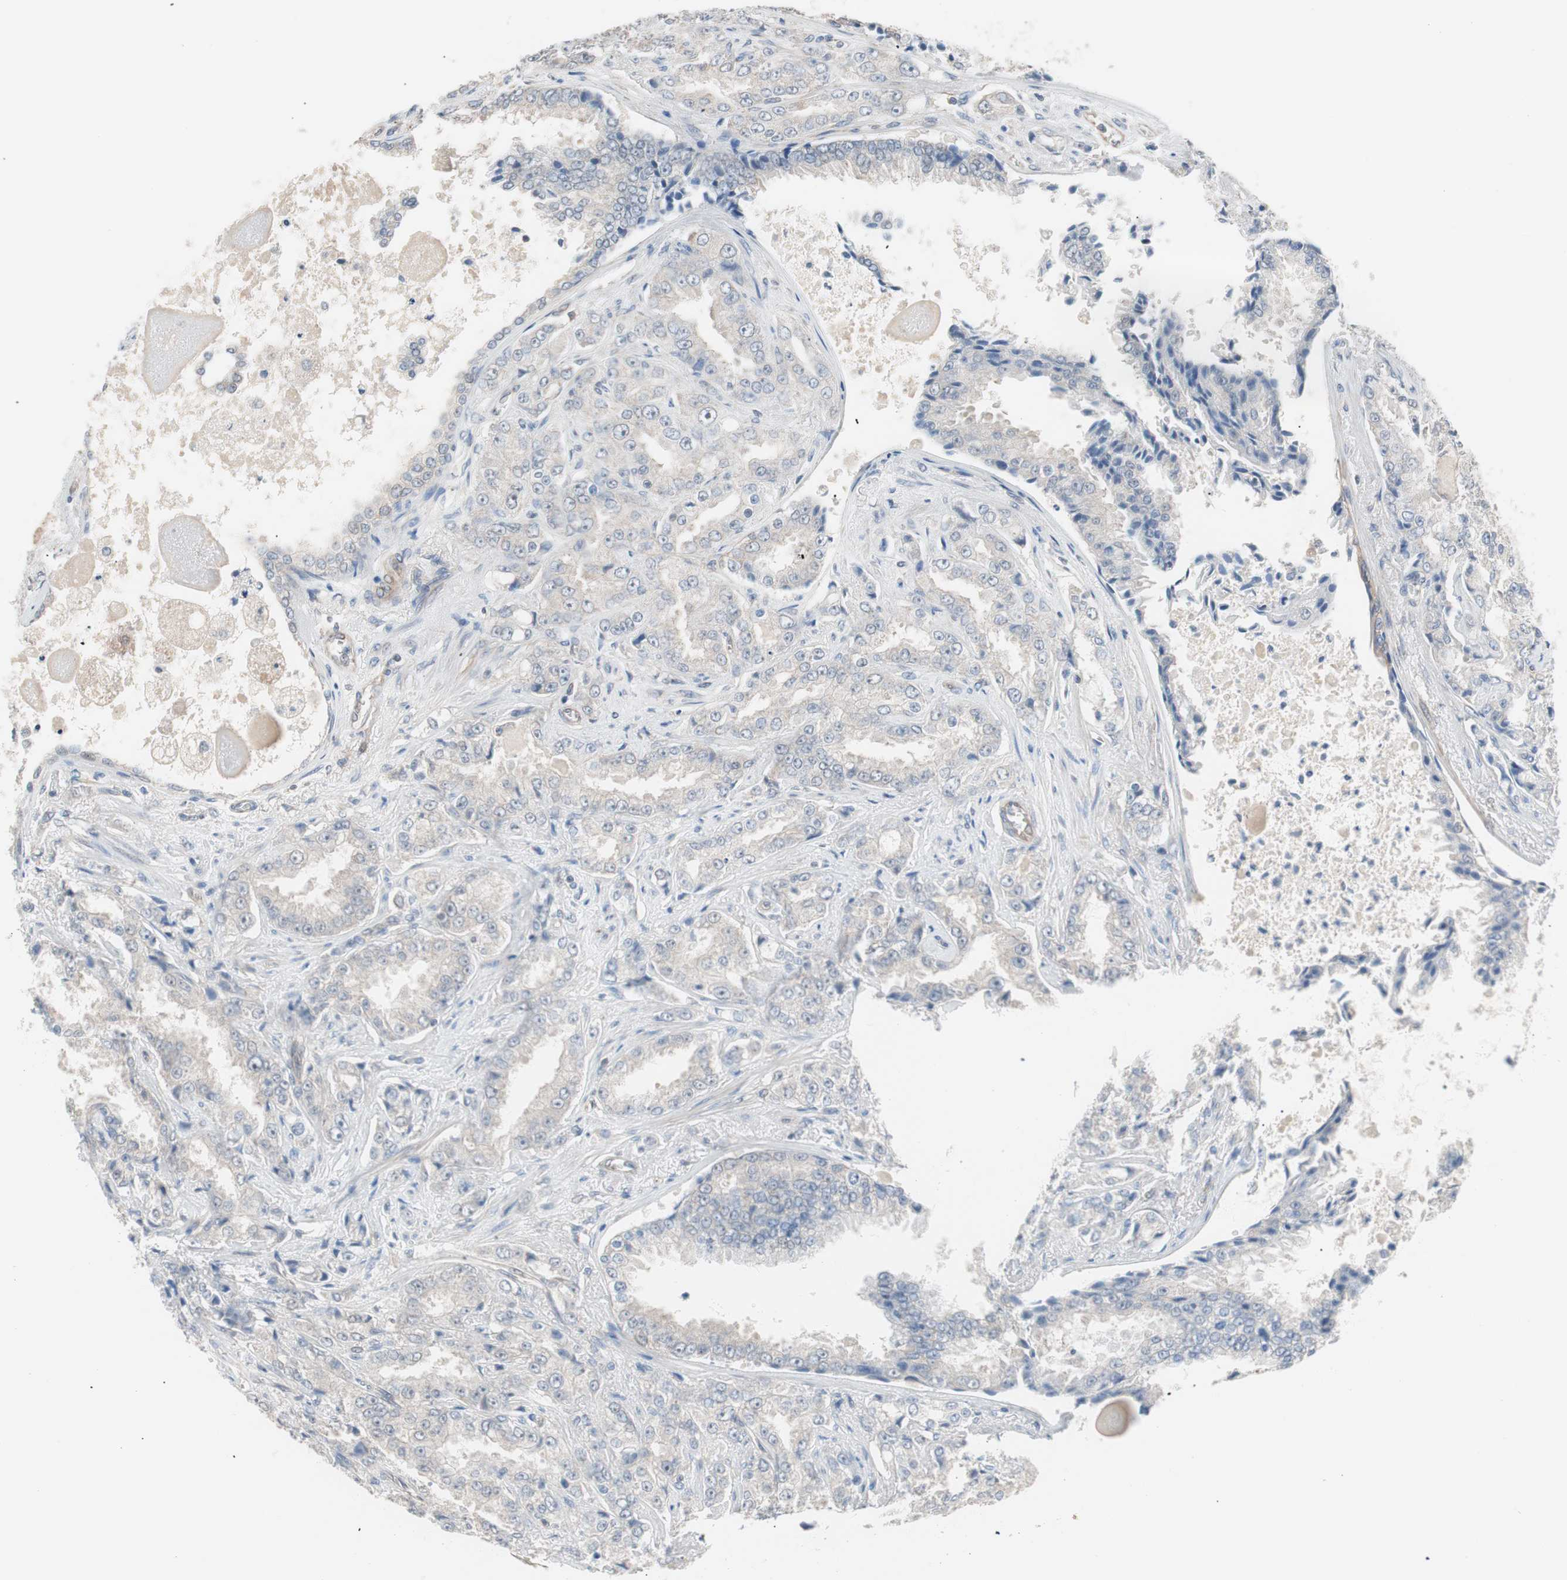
{"staining": {"intensity": "negative", "quantity": "none", "location": "none"}, "tissue": "prostate cancer", "cell_type": "Tumor cells", "image_type": "cancer", "snomed": [{"axis": "morphology", "description": "Adenocarcinoma, High grade"}, {"axis": "topography", "description": "Prostate"}], "caption": "Prostate cancer was stained to show a protein in brown. There is no significant expression in tumor cells.", "gene": "SMG1", "patient": {"sex": "male", "age": 73}}